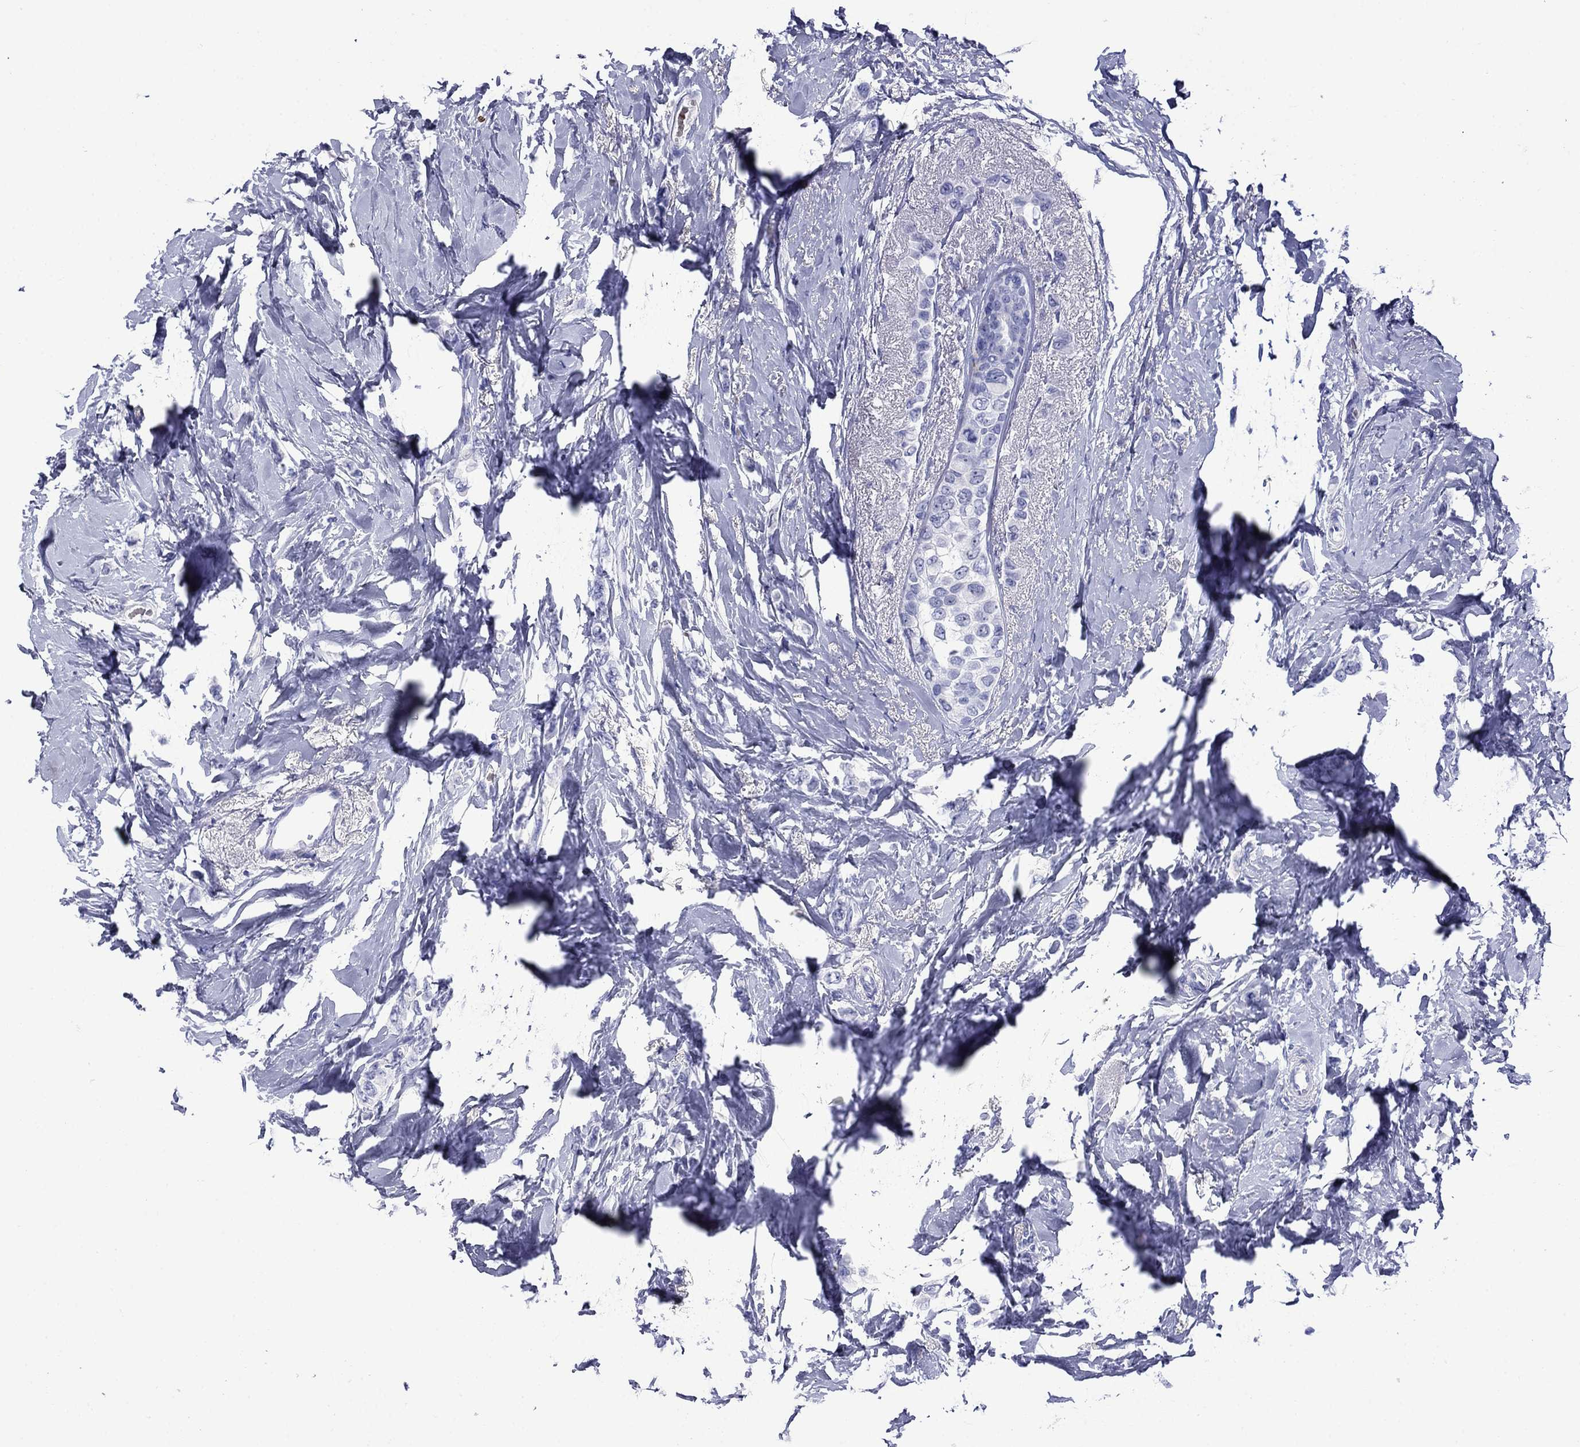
{"staining": {"intensity": "negative", "quantity": "none", "location": "none"}, "tissue": "breast cancer", "cell_type": "Tumor cells", "image_type": "cancer", "snomed": [{"axis": "morphology", "description": "Lobular carcinoma"}, {"axis": "topography", "description": "Breast"}], "caption": "Immunohistochemical staining of breast cancer (lobular carcinoma) reveals no significant expression in tumor cells. (DAB immunohistochemistry (IHC) with hematoxylin counter stain).", "gene": "ROM1", "patient": {"sex": "female", "age": 66}}